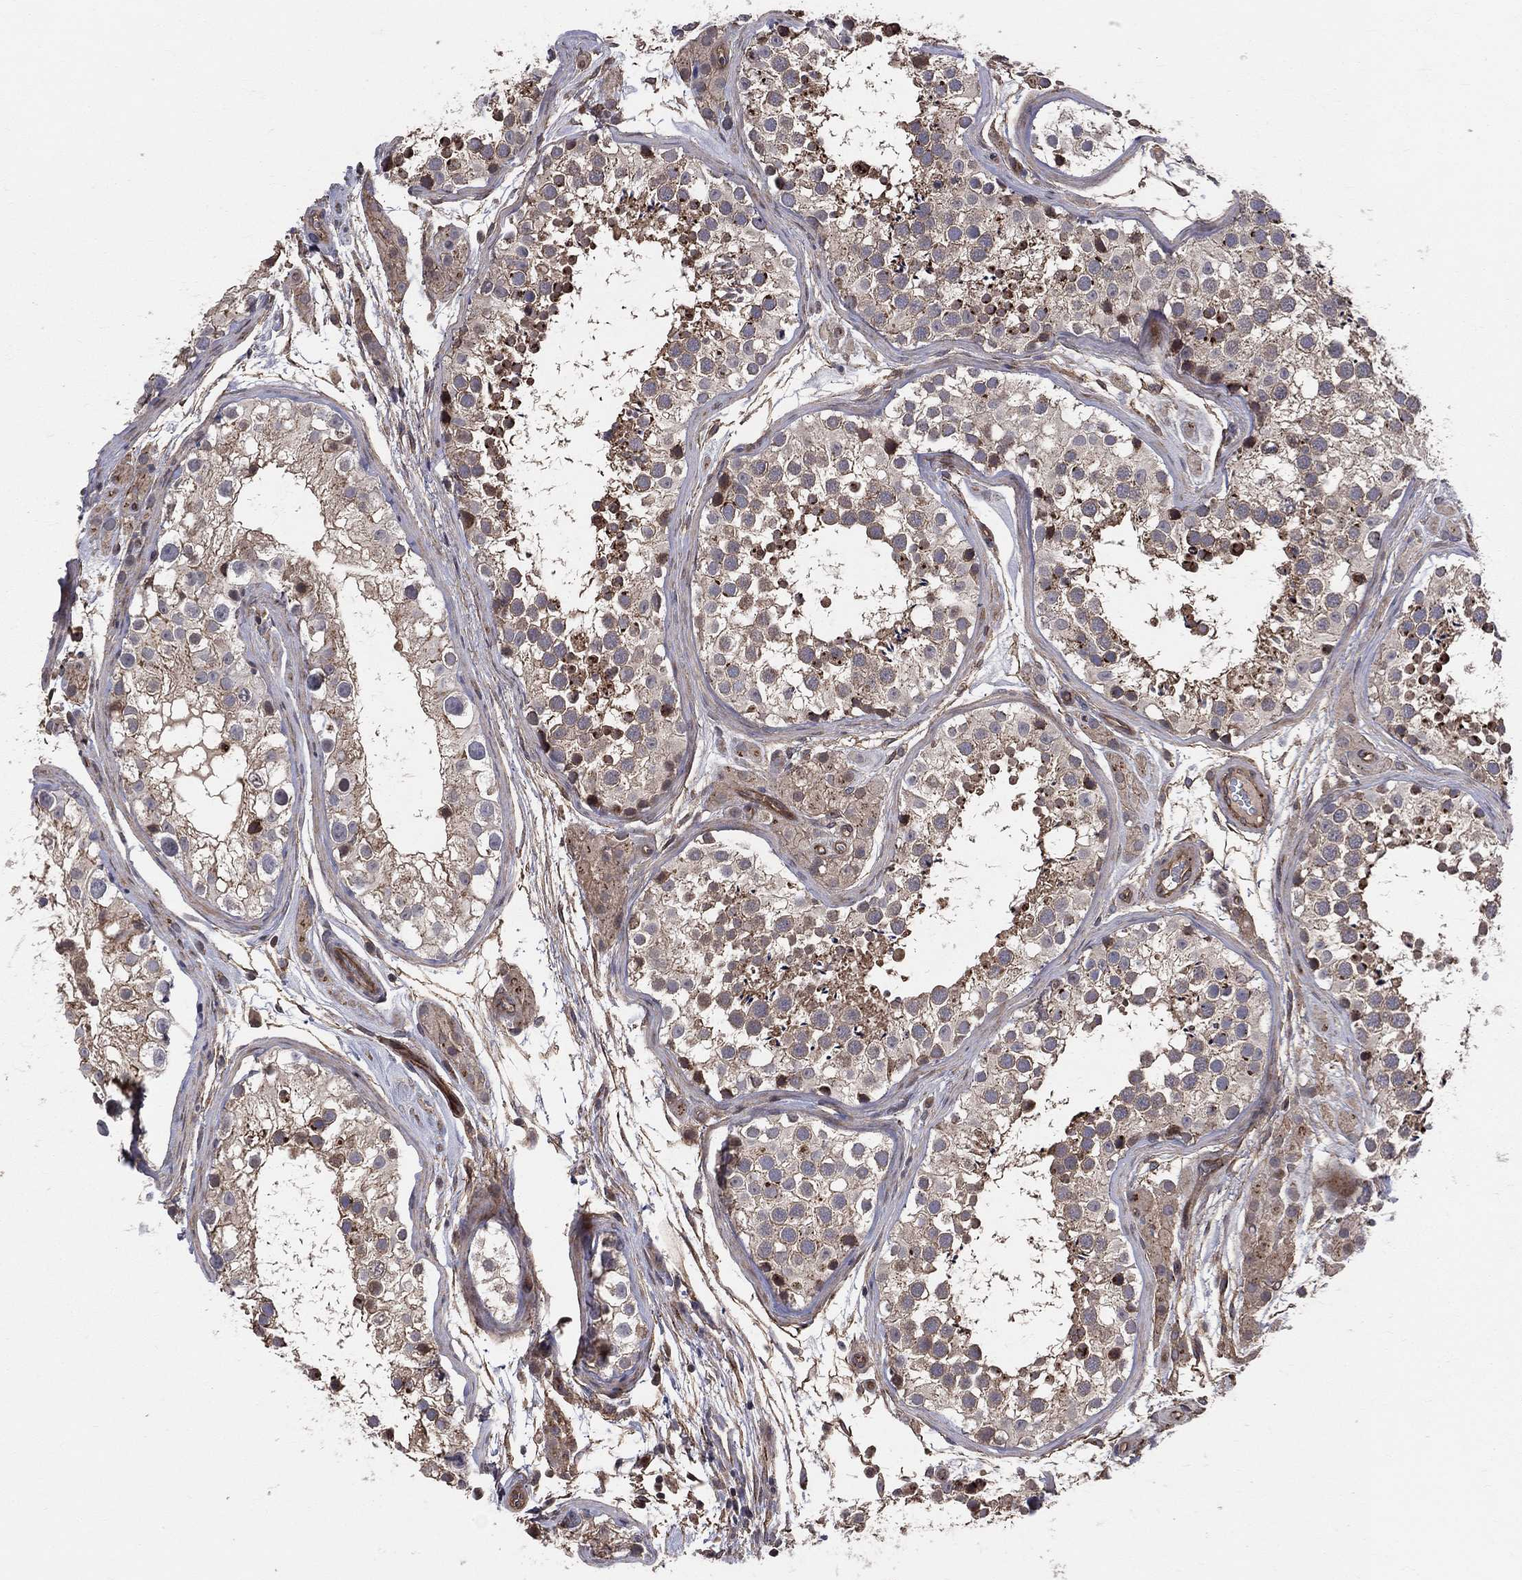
{"staining": {"intensity": "moderate", "quantity": "25%-75%", "location": "cytoplasmic/membranous"}, "tissue": "testis", "cell_type": "Cells in seminiferous ducts", "image_type": "normal", "snomed": [{"axis": "morphology", "description": "Normal tissue, NOS"}, {"axis": "topography", "description": "Testis"}], "caption": "Immunohistochemistry (IHC) image of benign testis: human testis stained using immunohistochemistry (IHC) shows medium levels of moderate protein expression localized specifically in the cytoplasmic/membranous of cells in seminiferous ducts, appearing as a cytoplasmic/membranous brown color.", "gene": "ENTPD1", "patient": {"sex": "male", "age": 31}}